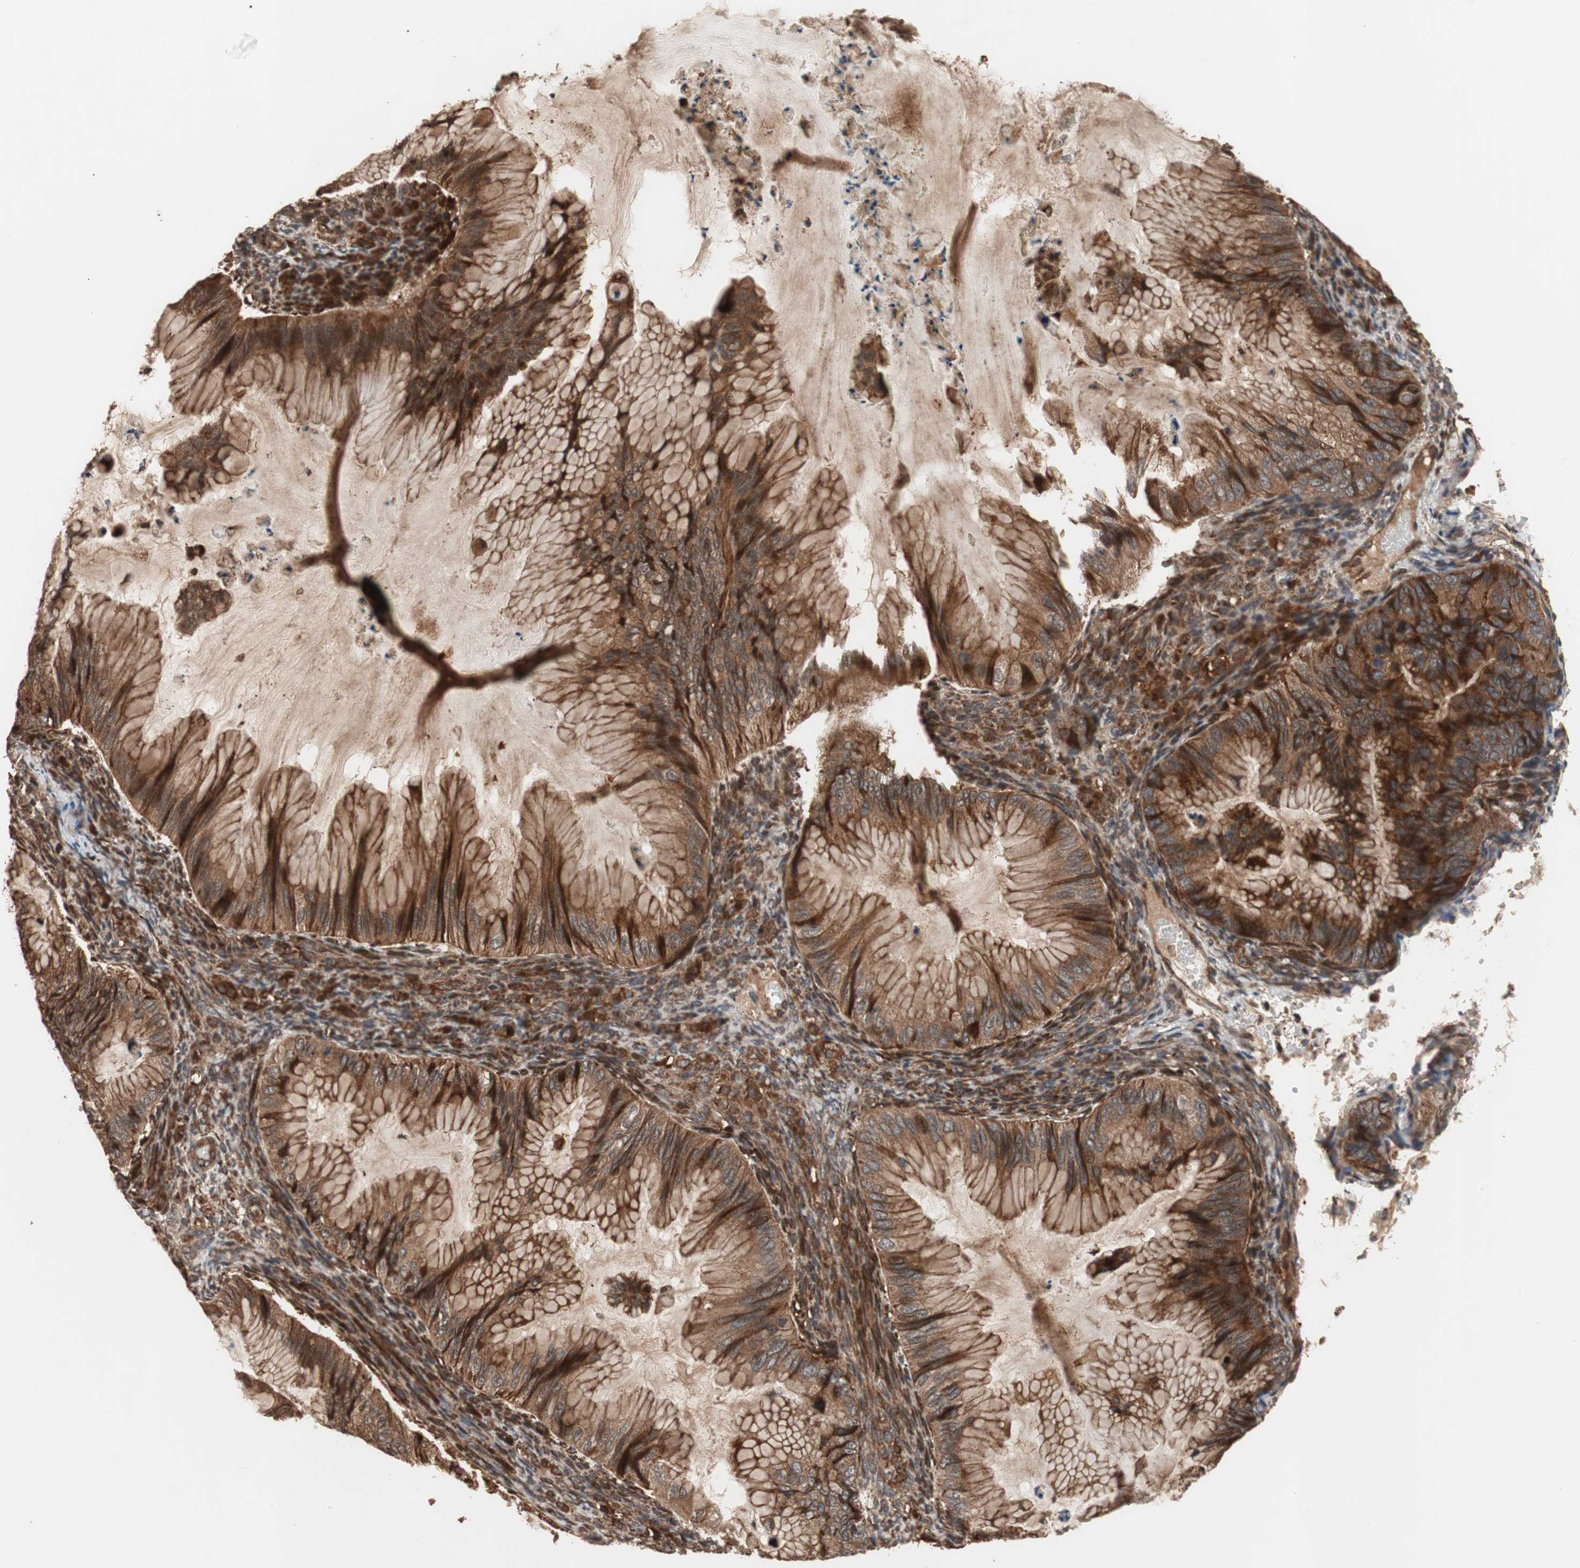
{"staining": {"intensity": "strong", "quantity": ">75%", "location": "cytoplasmic/membranous"}, "tissue": "ovarian cancer", "cell_type": "Tumor cells", "image_type": "cancer", "snomed": [{"axis": "morphology", "description": "Cystadenocarcinoma, mucinous, NOS"}, {"axis": "topography", "description": "Ovary"}], "caption": "An image showing strong cytoplasmic/membranous staining in about >75% of tumor cells in ovarian mucinous cystadenocarcinoma, as visualized by brown immunohistochemical staining.", "gene": "RAB1A", "patient": {"sex": "female", "age": 36}}